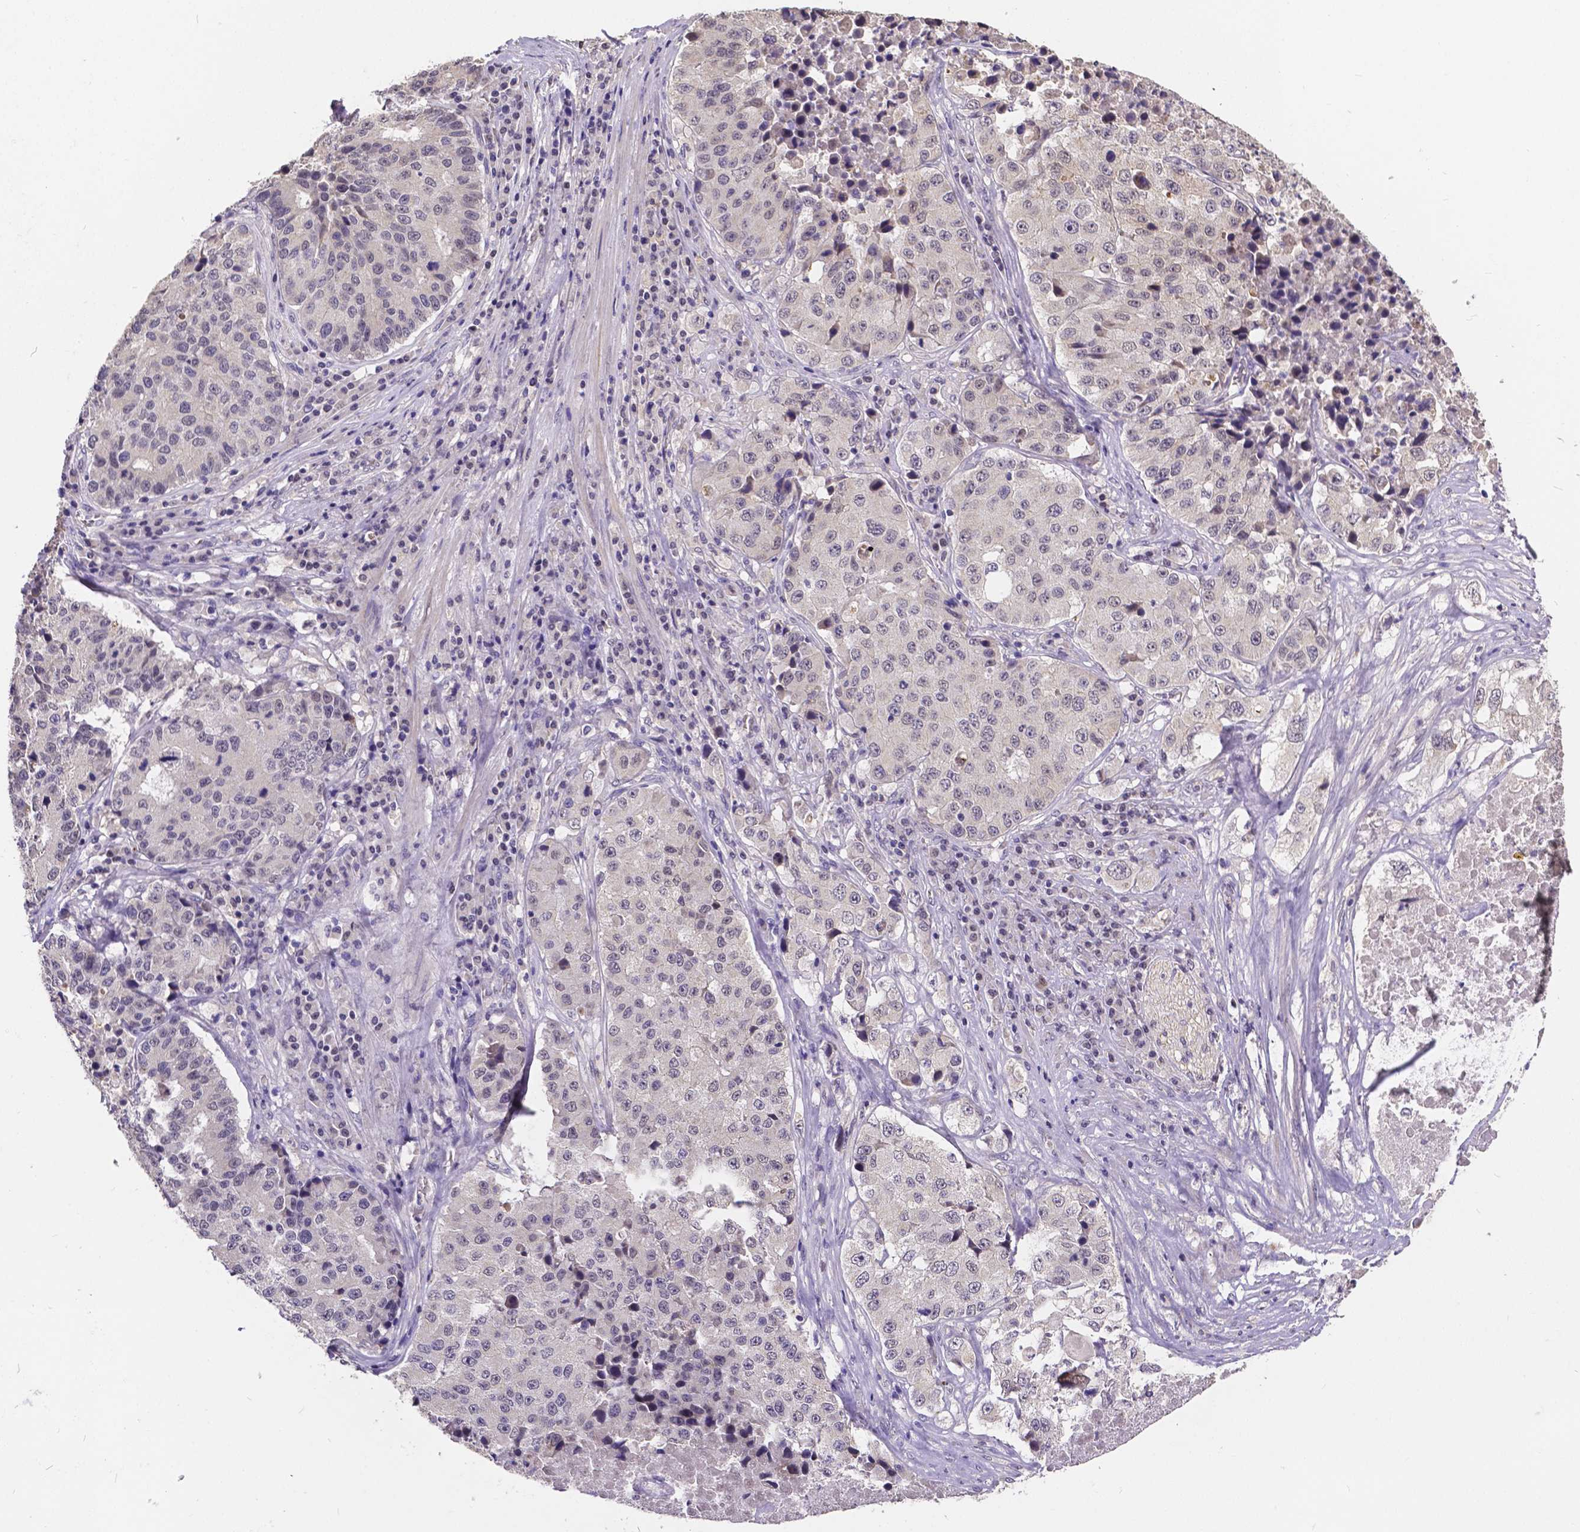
{"staining": {"intensity": "negative", "quantity": "none", "location": "none"}, "tissue": "stomach cancer", "cell_type": "Tumor cells", "image_type": "cancer", "snomed": [{"axis": "morphology", "description": "Adenocarcinoma, NOS"}, {"axis": "topography", "description": "Stomach"}], "caption": "Protein analysis of adenocarcinoma (stomach) exhibits no significant staining in tumor cells.", "gene": "CTNNA2", "patient": {"sex": "male", "age": 71}}